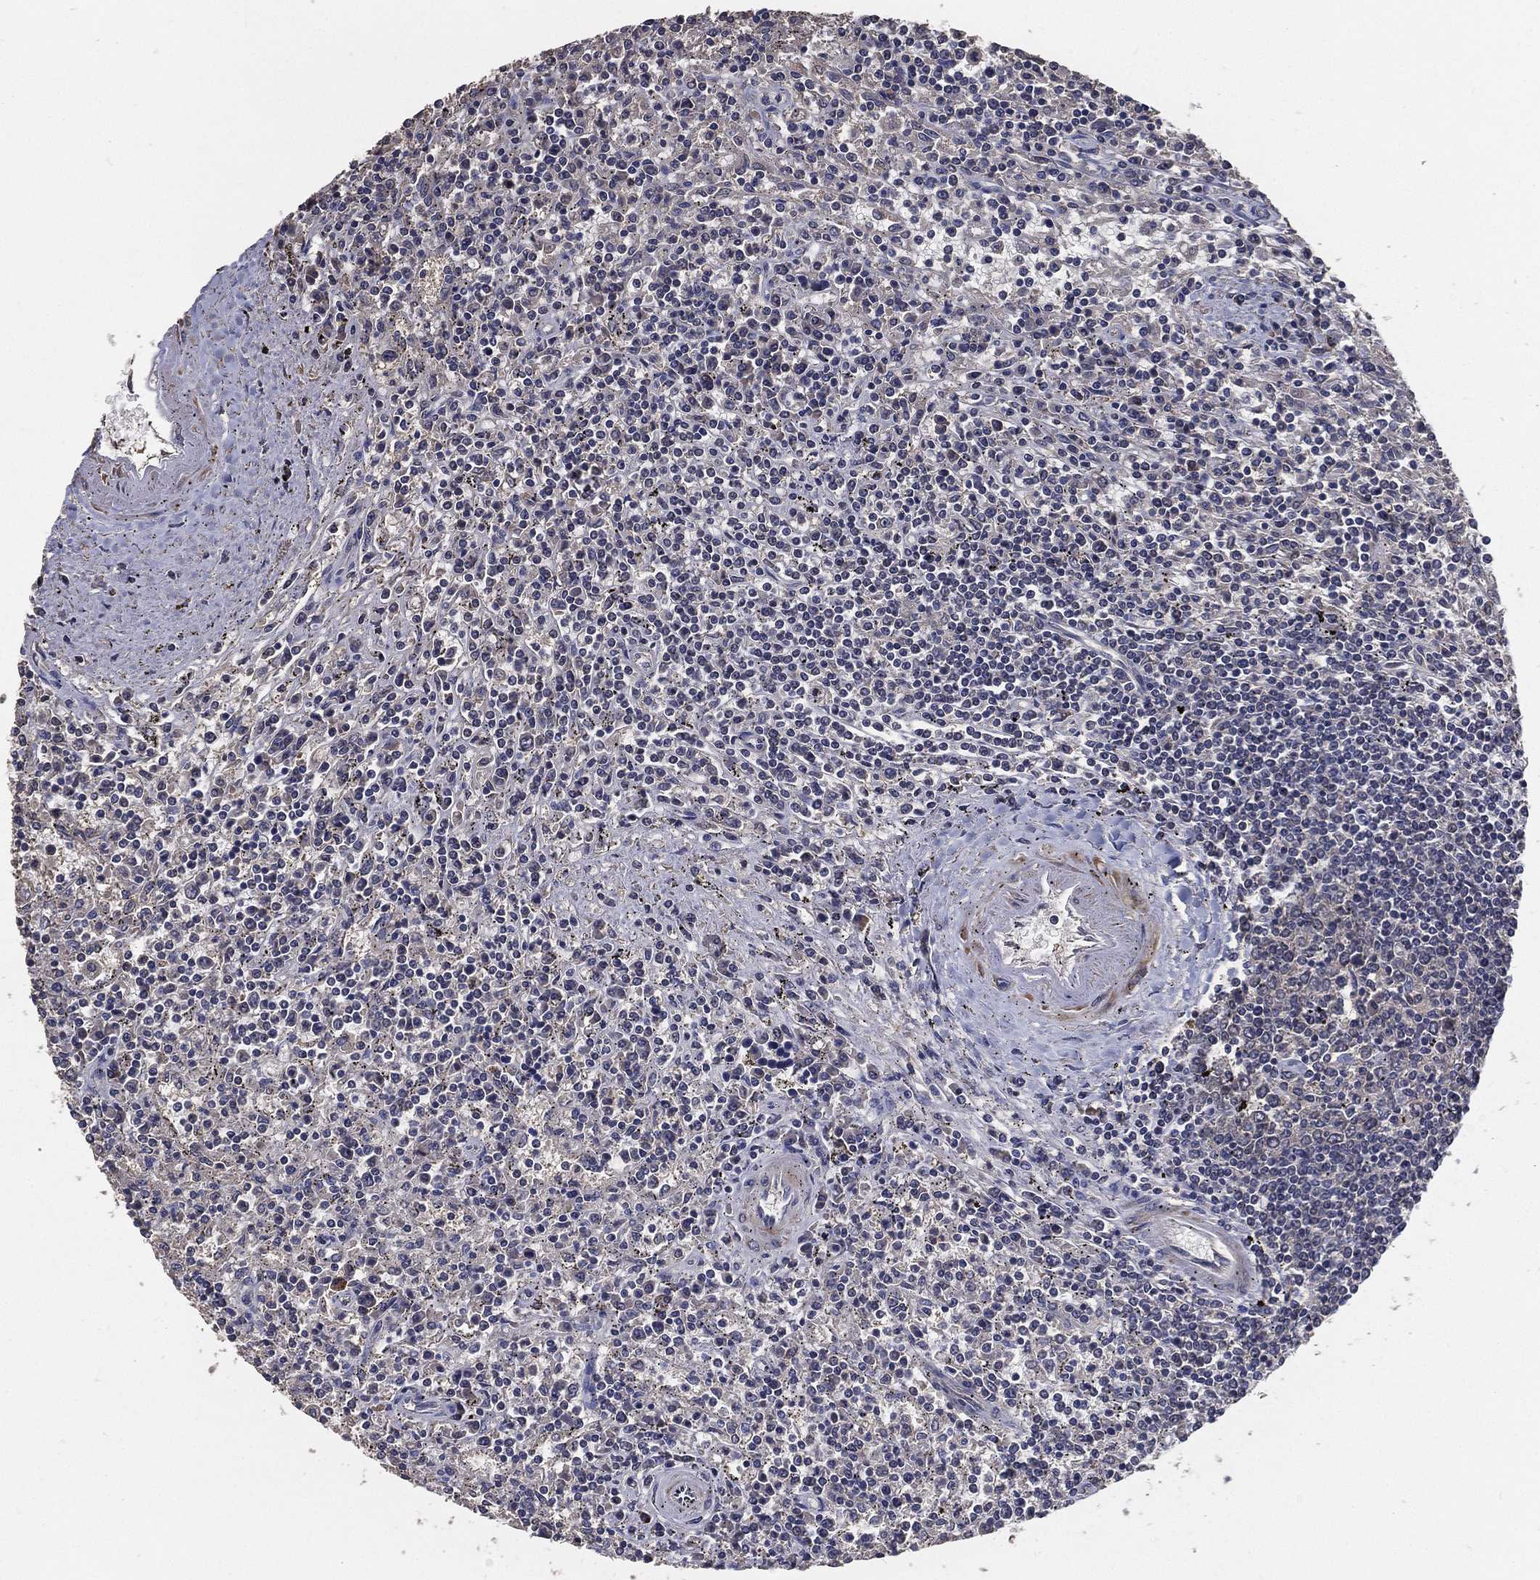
{"staining": {"intensity": "negative", "quantity": "none", "location": "none"}, "tissue": "lymphoma", "cell_type": "Tumor cells", "image_type": "cancer", "snomed": [{"axis": "morphology", "description": "Malignant lymphoma, non-Hodgkin's type, Low grade"}, {"axis": "topography", "description": "Spleen"}], "caption": "The immunohistochemistry (IHC) micrograph has no significant positivity in tumor cells of malignant lymphoma, non-Hodgkin's type (low-grade) tissue.", "gene": "PCNT", "patient": {"sex": "male", "age": 62}}